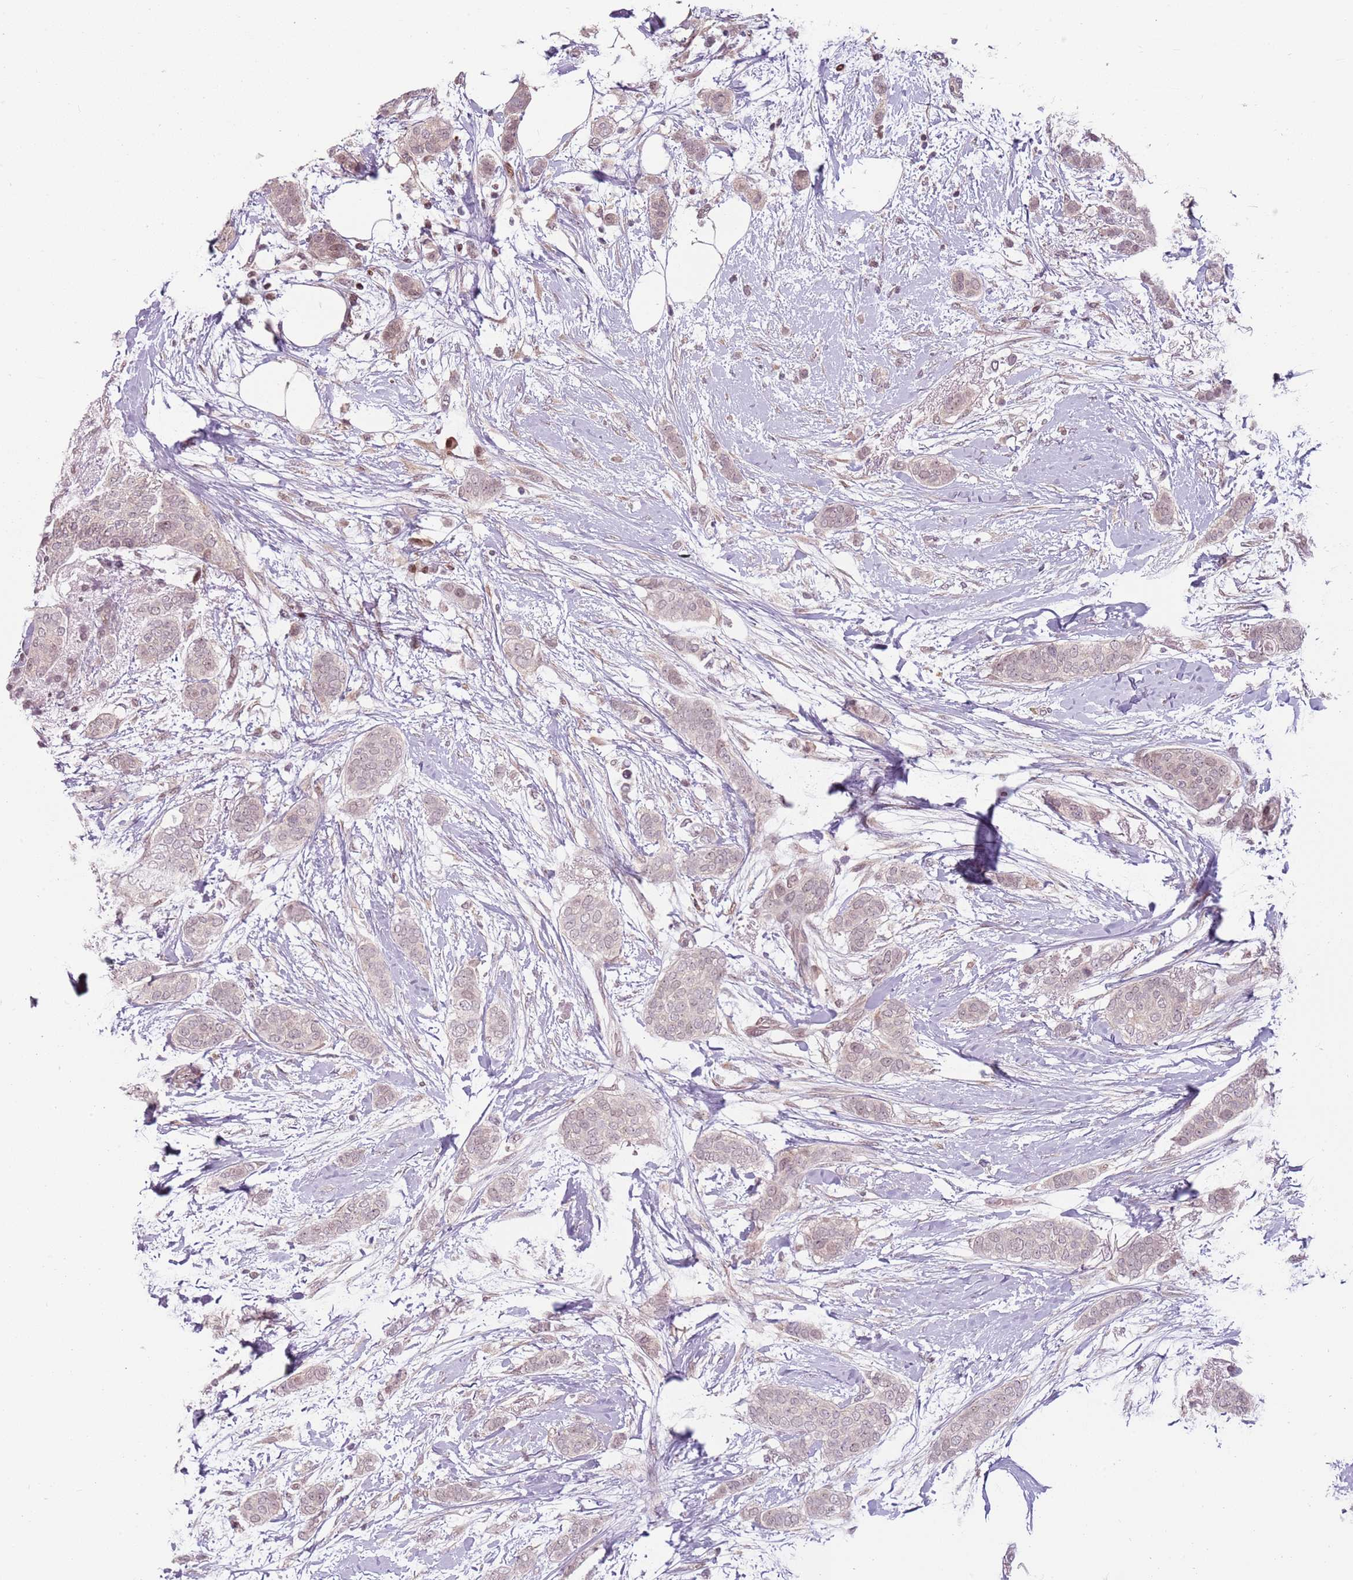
{"staining": {"intensity": "weak", "quantity": "<25%", "location": "nuclear"}, "tissue": "breast cancer", "cell_type": "Tumor cells", "image_type": "cancer", "snomed": [{"axis": "morphology", "description": "Duct carcinoma"}, {"axis": "topography", "description": "Breast"}], "caption": "Immunohistochemistry (IHC) of human breast infiltrating ductal carcinoma displays no staining in tumor cells.", "gene": "ADGRG1", "patient": {"sex": "female", "age": 72}}